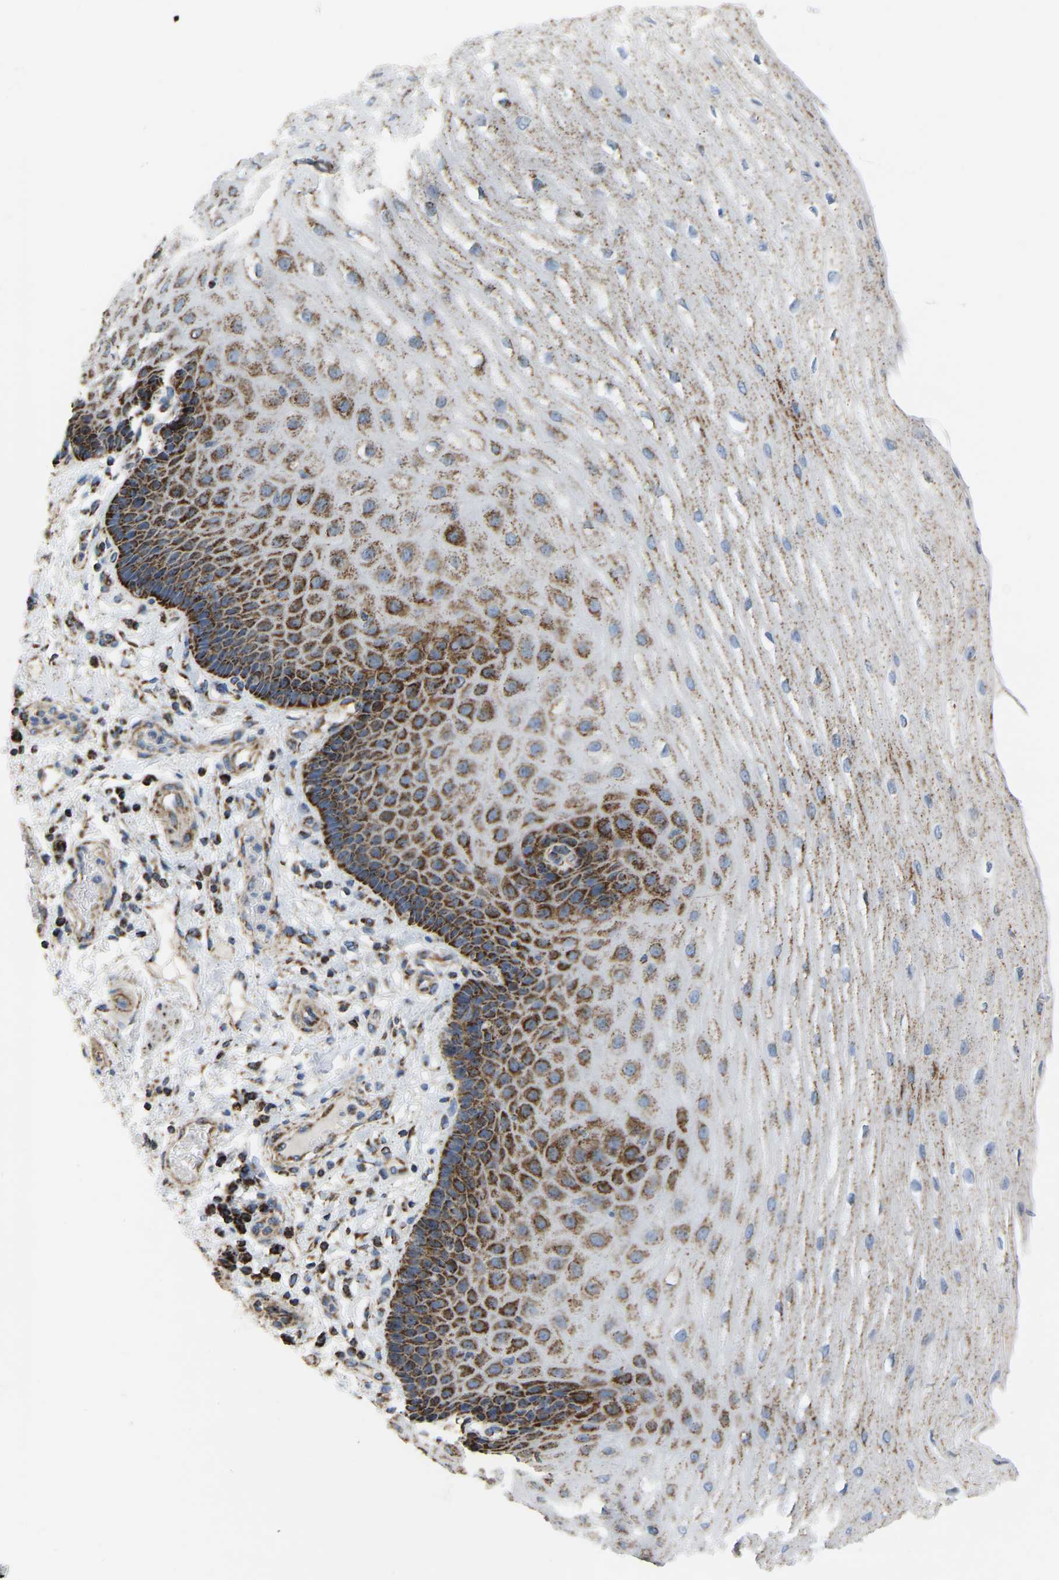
{"staining": {"intensity": "strong", "quantity": "25%-75%", "location": "cytoplasmic/membranous"}, "tissue": "esophagus", "cell_type": "Squamous epithelial cells", "image_type": "normal", "snomed": [{"axis": "morphology", "description": "Normal tissue, NOS"}, {"axis": "topography", "description": "Esophagus"}], "caption": "This image shows unremarkable esophagus stained with immunohistochemistry to label a protein in brown. The cytoplasmic/membranous of squamous epithelial cells show strong positivity for the protein. Nuclei are counter-stained blue.", "gene": "CBLB", "patient": {"sex": "male", "age": 54}}